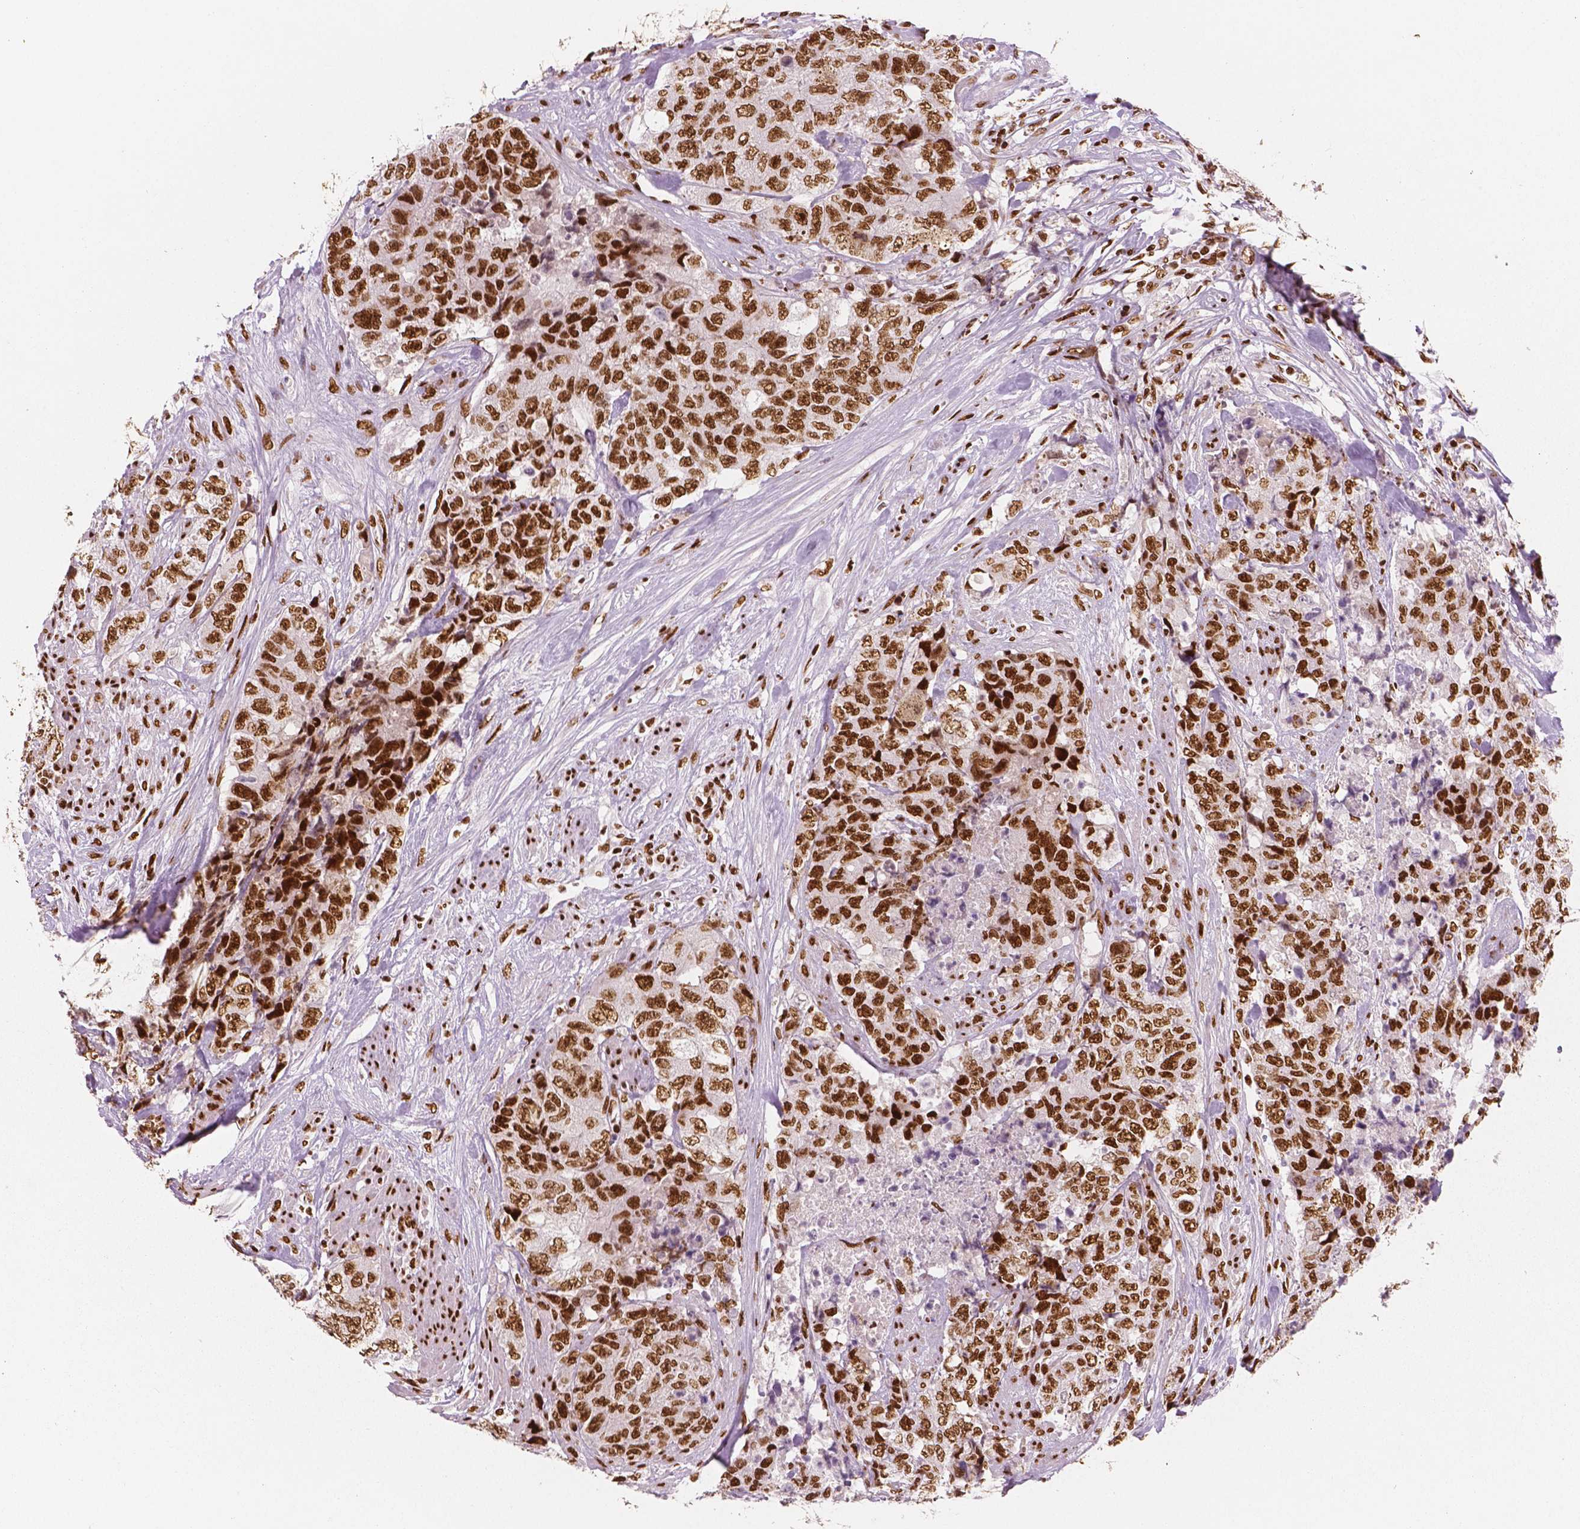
{"staining": {"intensity": "strong", "quantity": ">75%", "location": "nuclear"}, "tissue": "urothelial cancer", "cell_type": "Tumor cells", "image_type": "cancer", "snomed": [{"axis": "morphology", "description": "Urothelial carcinoma, High grade"}, {"axis": "topography", "description": "Urinary bladder"}], "caption": "Protein staining demonstrates strong nuclear staining in approximately >75% of tumor cells in urothelial carcinoma (high-grade).", "gene": "BRD4", "patient": {"sex": "female", "age": 78}}